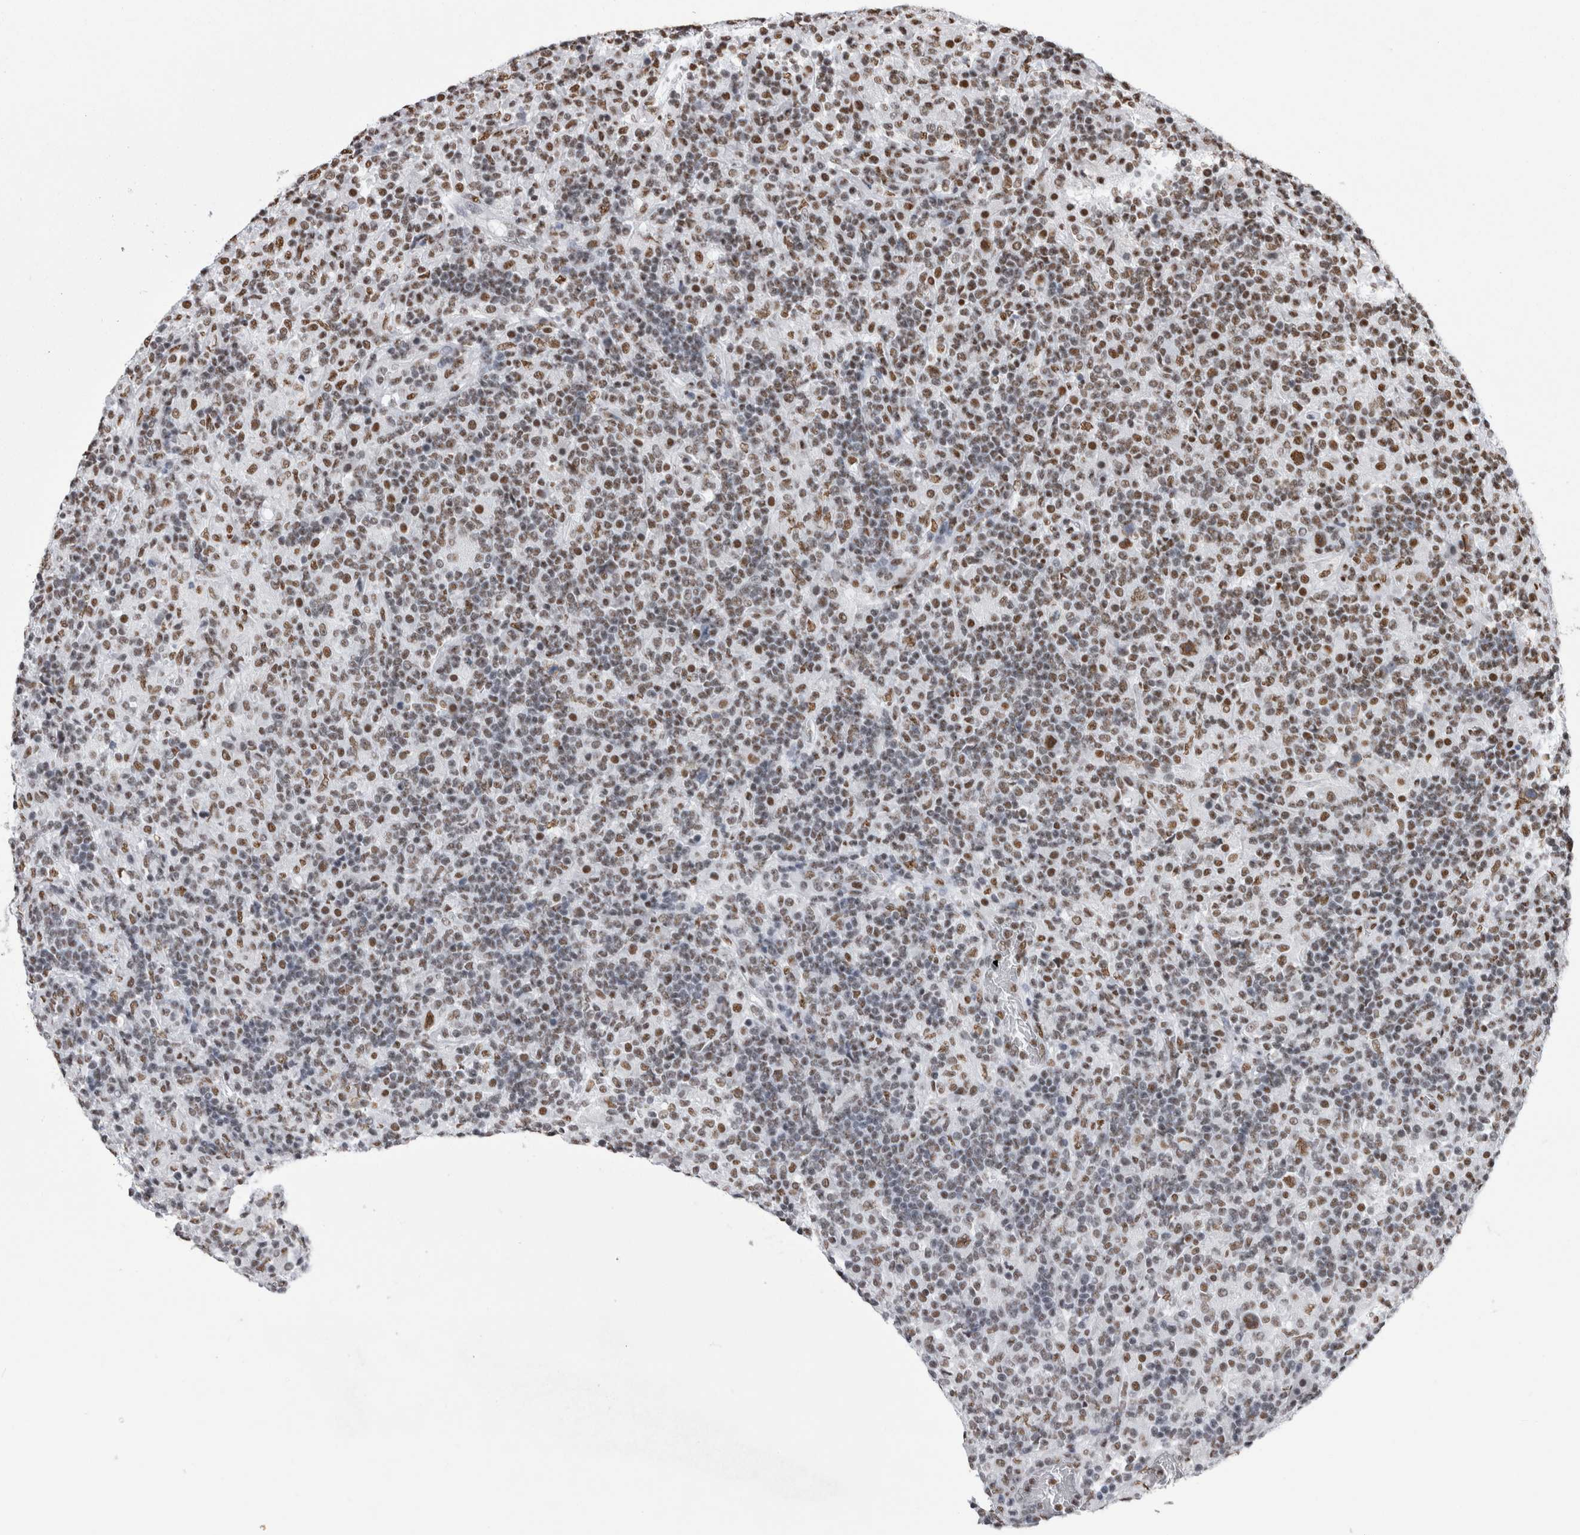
{"staining": {"intensity": "strong", "quantity": ">75%", "location": "nuclear"}, "tissue": "lymphoma", "cell_type": "Tumor cells", "image_type": "cancer", "snomed": [{"axis": "morphology", "description": "Hodgkin's disease, NOS"}, {"axis": "topography", "description": "Lymph node"}], "caption": "Lymphoma stained for a protein (brown) reveals strong nuclear positive expression in about >75% of tumor cells.", "gene": "ALPK3", "patient": {"sex": "male", "age": 70}}